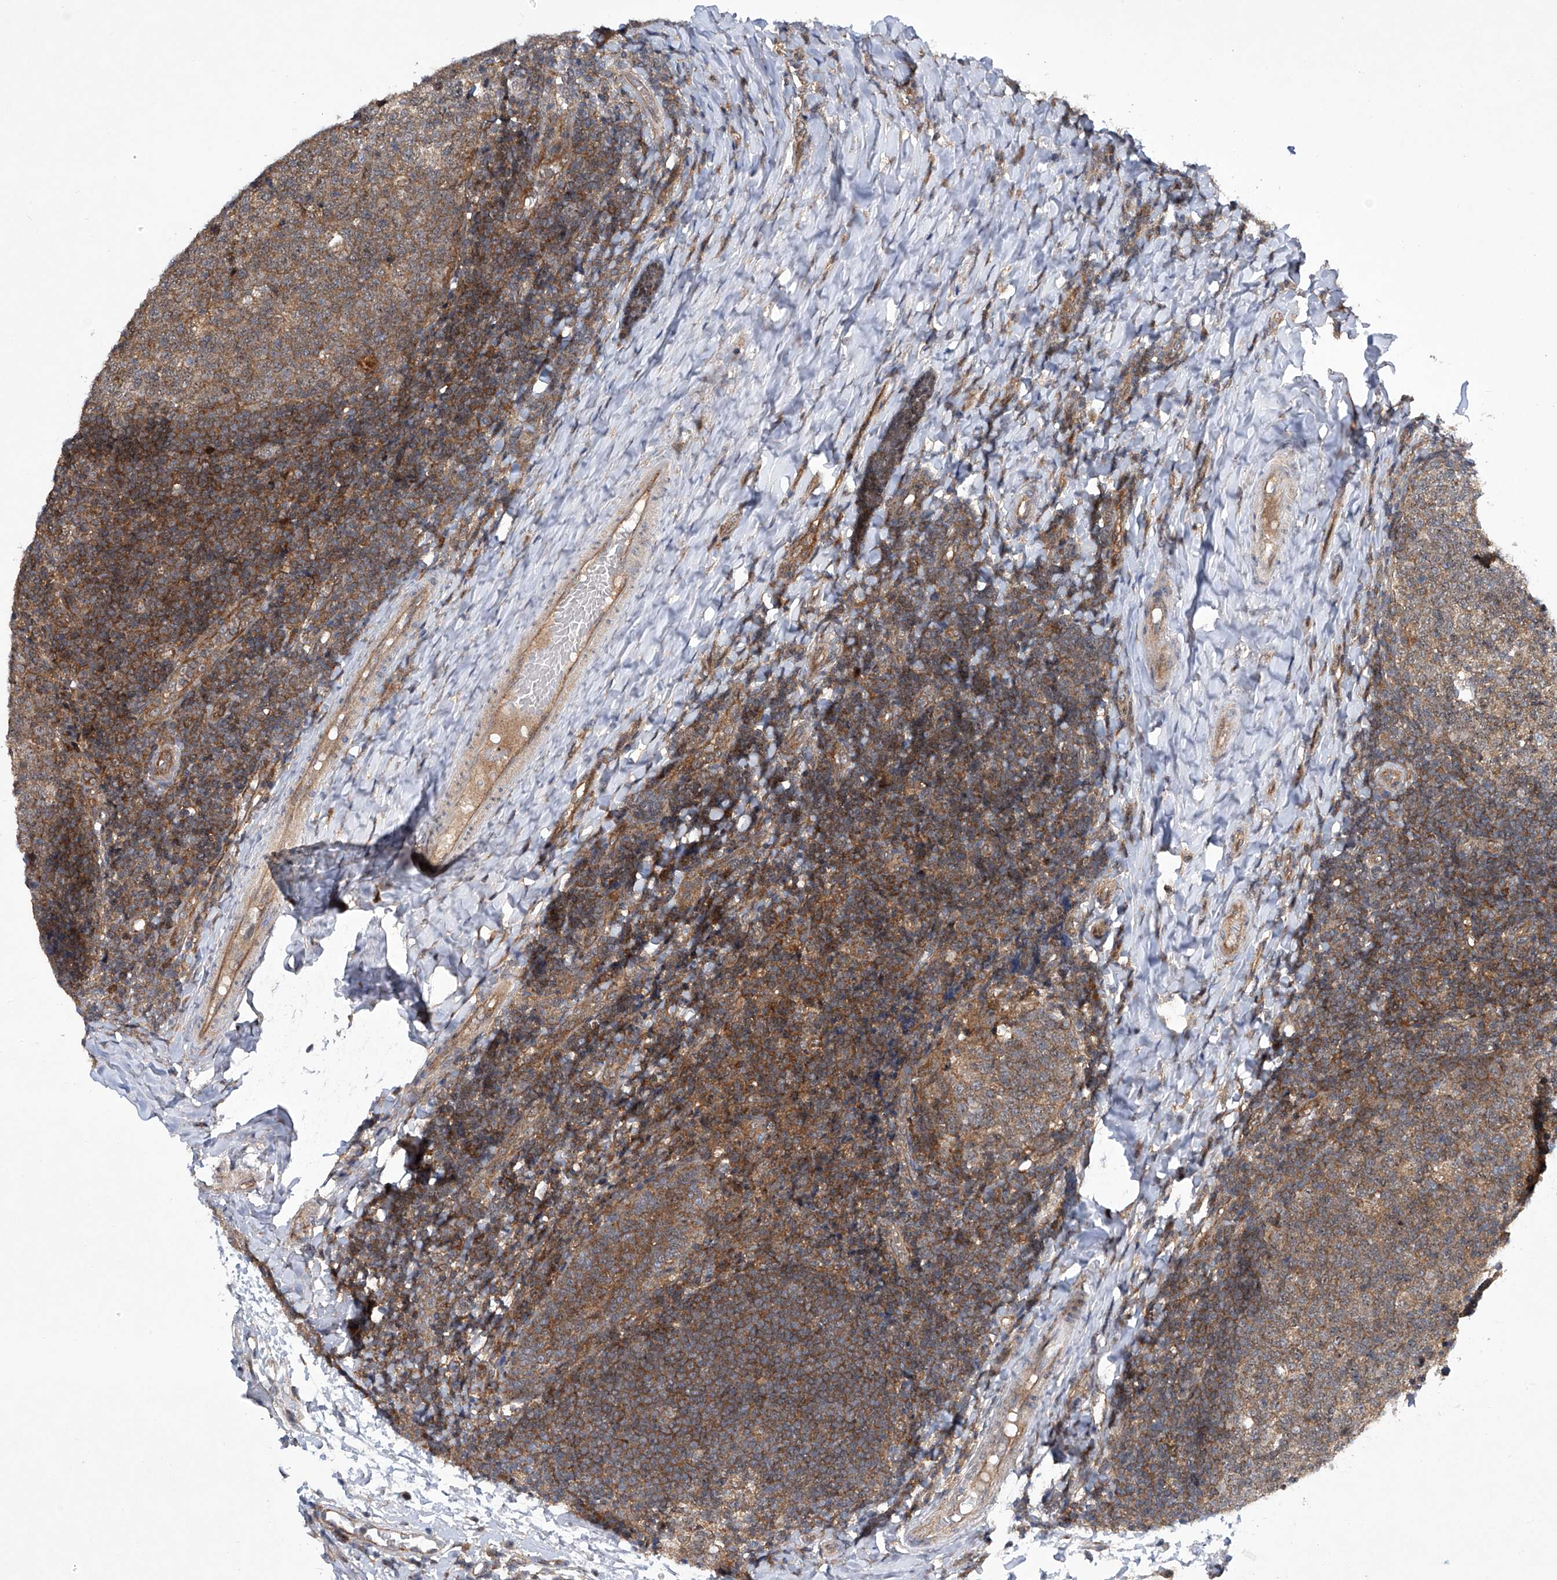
{"staining": {"intensity": "weak", "quantity": ">75%", "location": "cytoplasmic/membranous"}, "tissue": "tonsil", "cell_type": "Germinal center cells", "image_type": "normal", "snomed": [{"axis": "morphology", "description": "Normal tissue, NOS"}, {"axis": "topography", "description": "Tonsil"}], "caption": "Protein analysis of normal tonsil demonstrates weak cytoplasmic/membranous expression in about >75% of germinal center cells.", "gene": "CISH", "patient": {"sex": "female", "age": 19}}